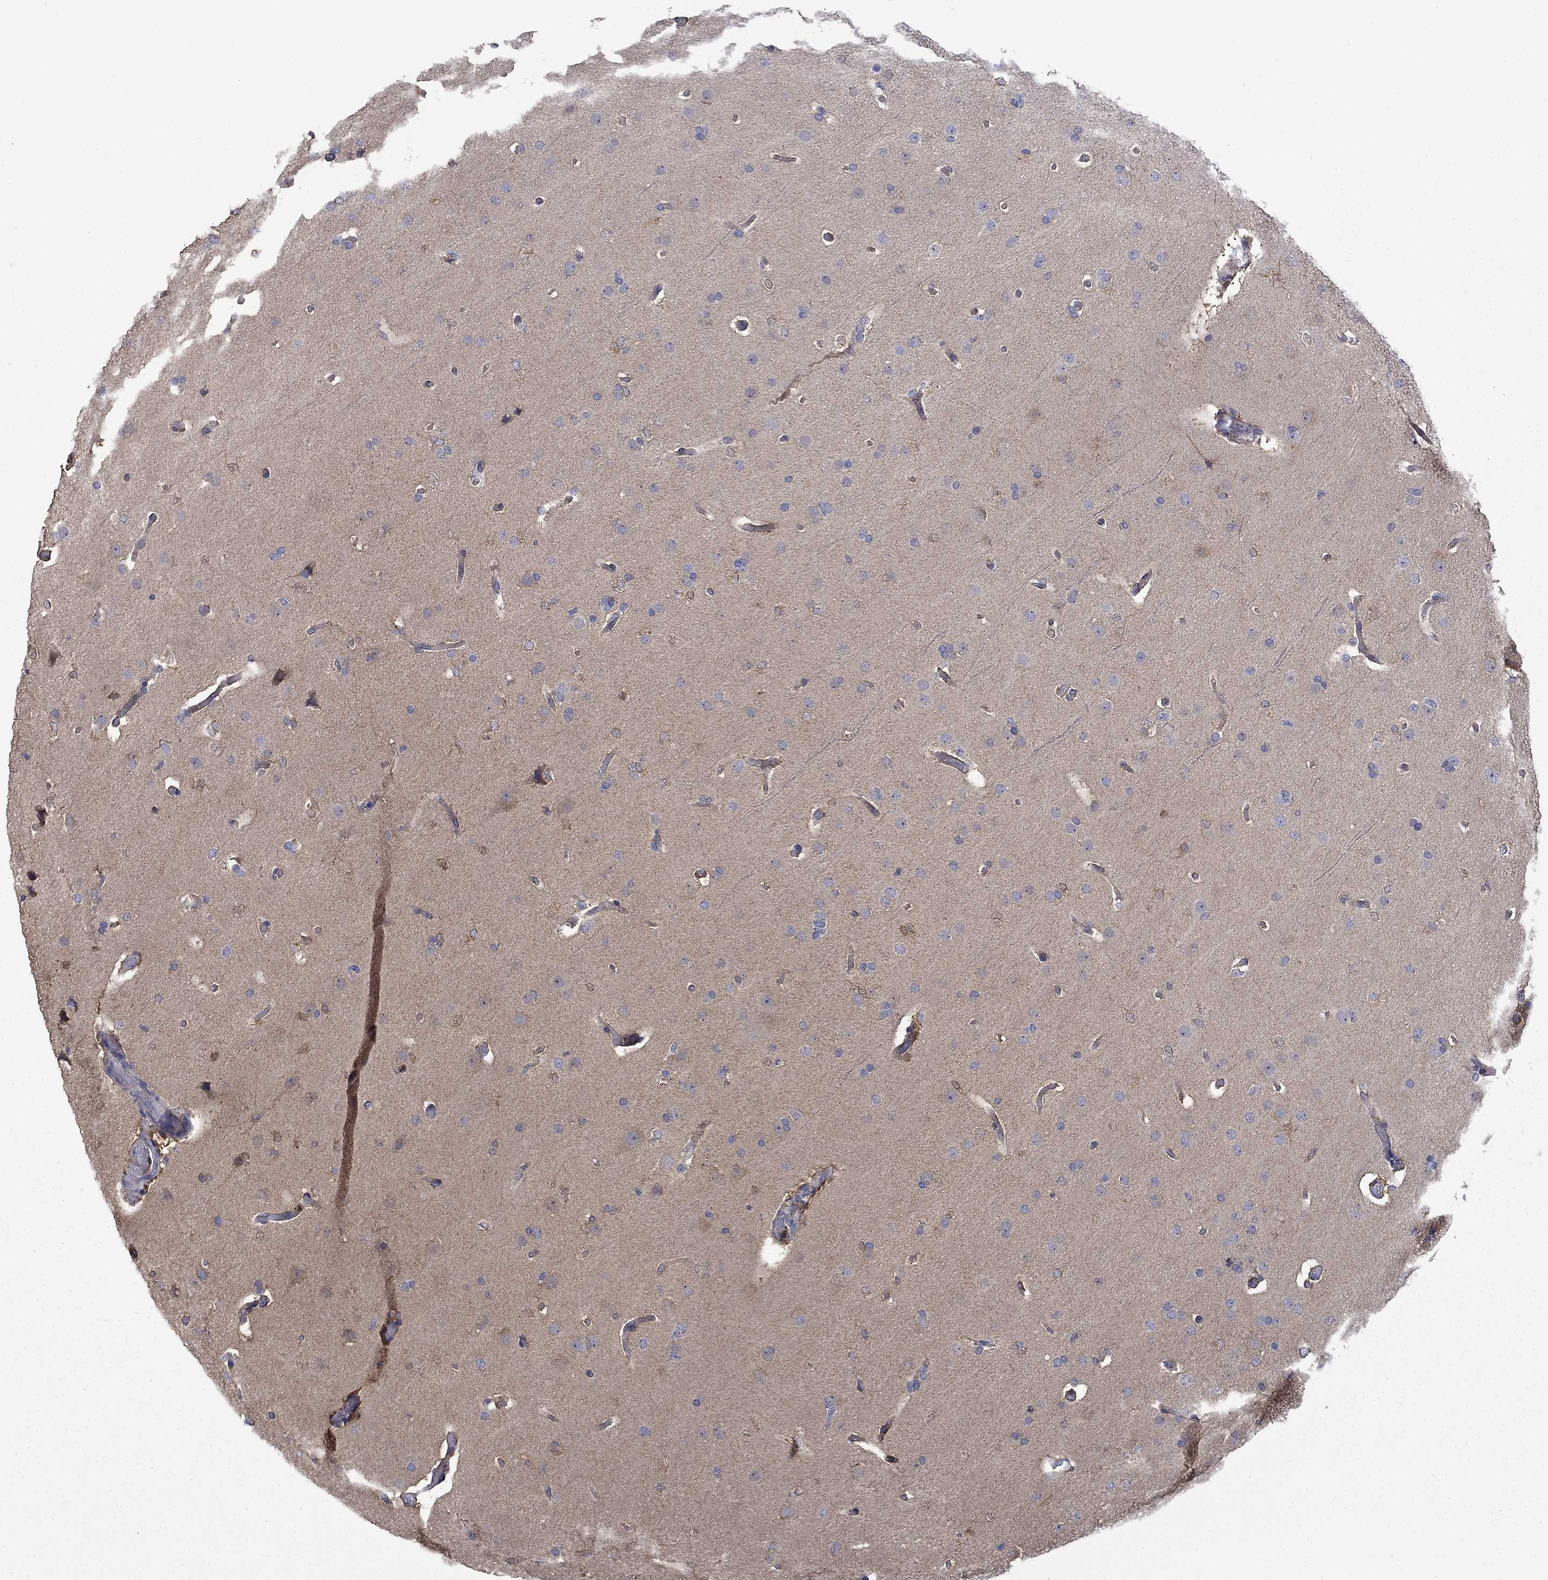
{"staining": {"intensity": "weak", "quantity": "<25%", "location": "cytoplasmic/membranous"}, "tissue": "glioma", "cell_type": "Tumor cells", "image_type": "cancer", "snomed": [{"axis": "morphology", "description": "Glioma, malignant, Low grade"}, {"axis": "topography", "description": "Brain"}], "caption": "The IHC micrograph has no significant positivity in tumor cells of malignant low-grade glioma tissue.", "gene": "CAMKK2", "patient": {"sex": "male", "age": 41}}